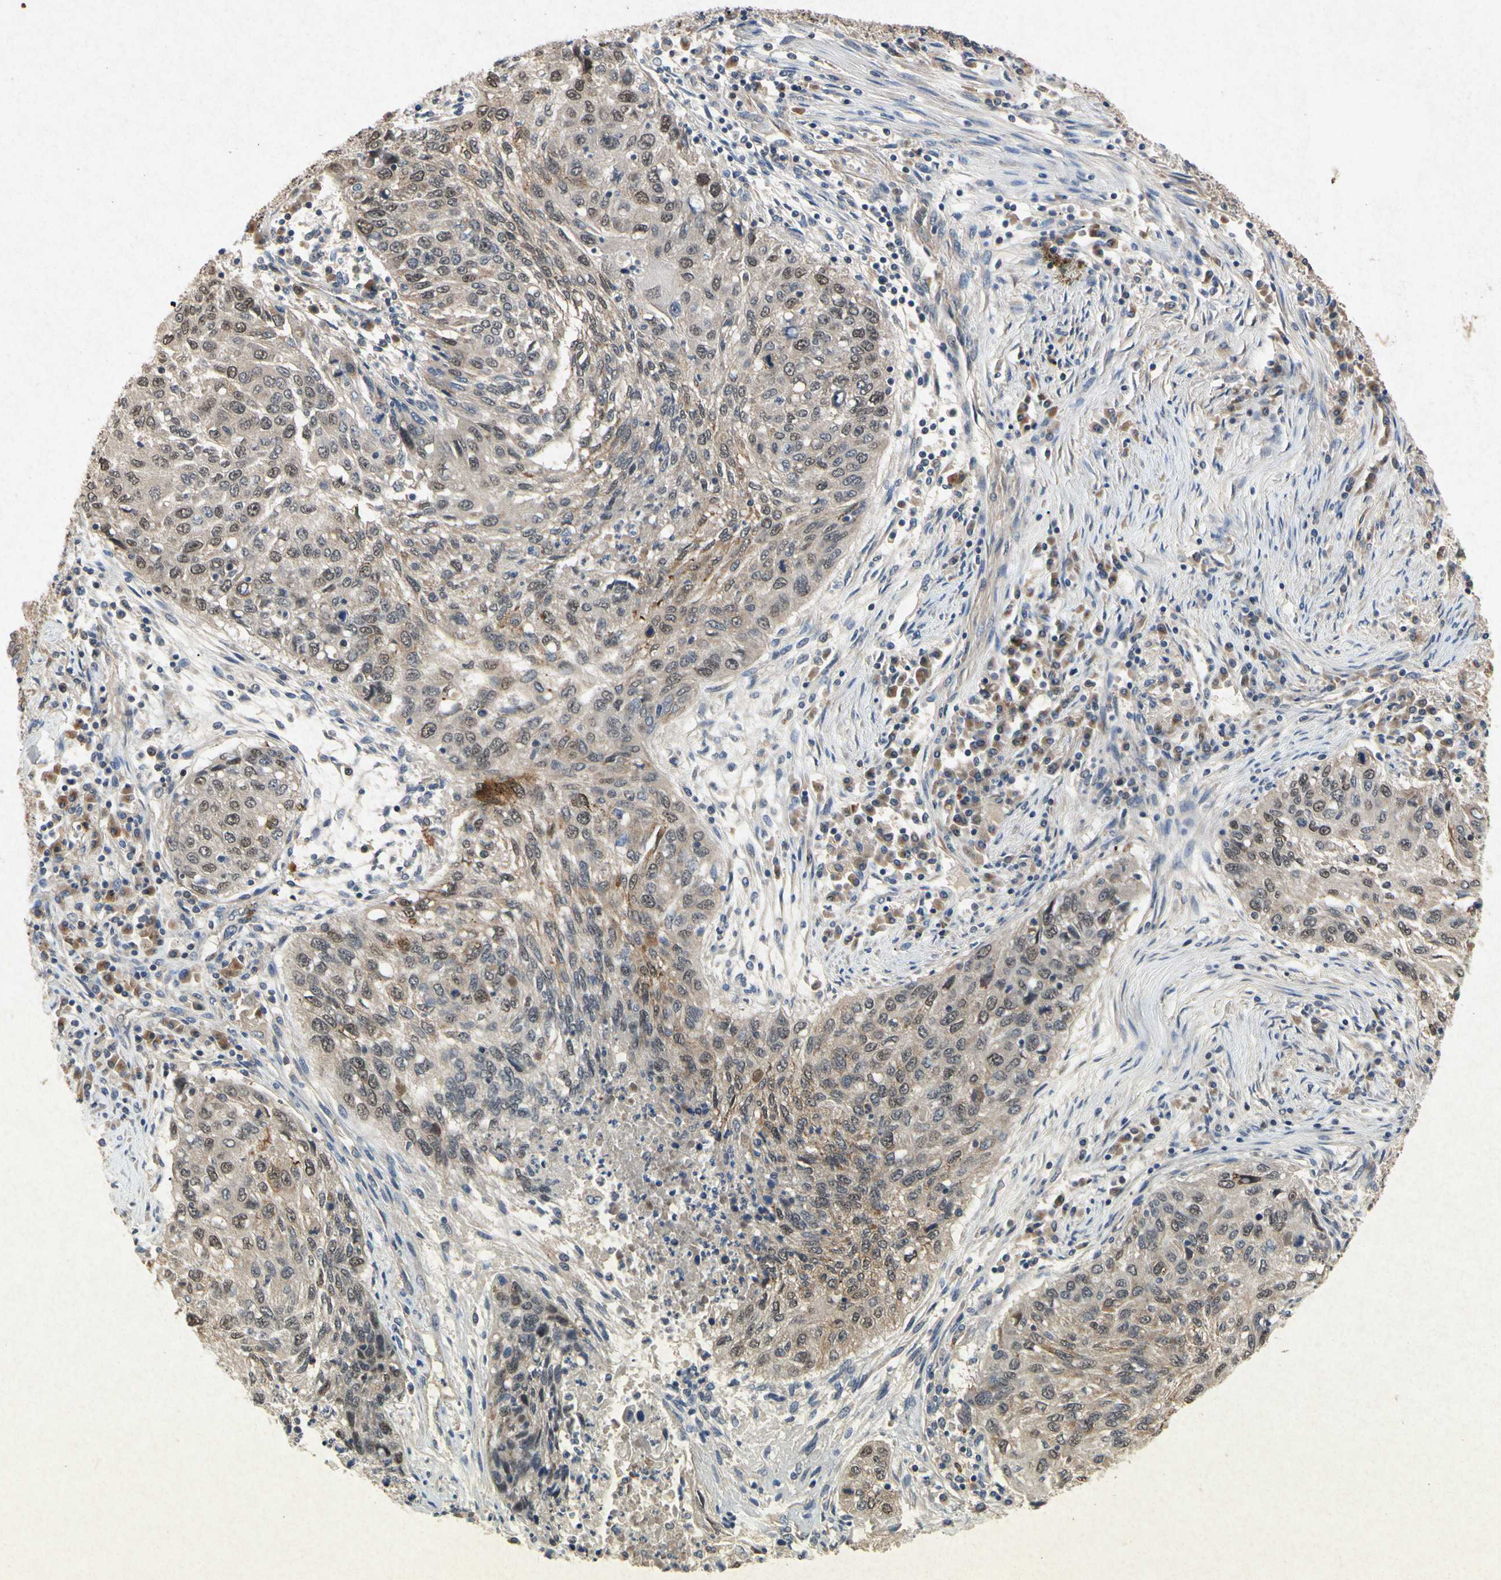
{"staining": {"intensity": "moderate", "quantity": ">75%", "location": "cytoplasmic/membranous,nuclear"}, "tissue": "lung cancer", "cell_type": "Tumor cells", "image_type": "cancer", "snomed": [{"axis": "morphology", "description": "Squamous cell carcinoma, NOS"}, {"axis": "topography", "description": "Lung"}], "caption": "Human lung squamous cell carcinoma stained with a brown dye reveals moderate cytoplasmic/membranous and nuclear positive positivity in approximately >75% of tumor cells.", "gene": "RPS6KA1", "patient": {"sex": "female", "age": 63}}